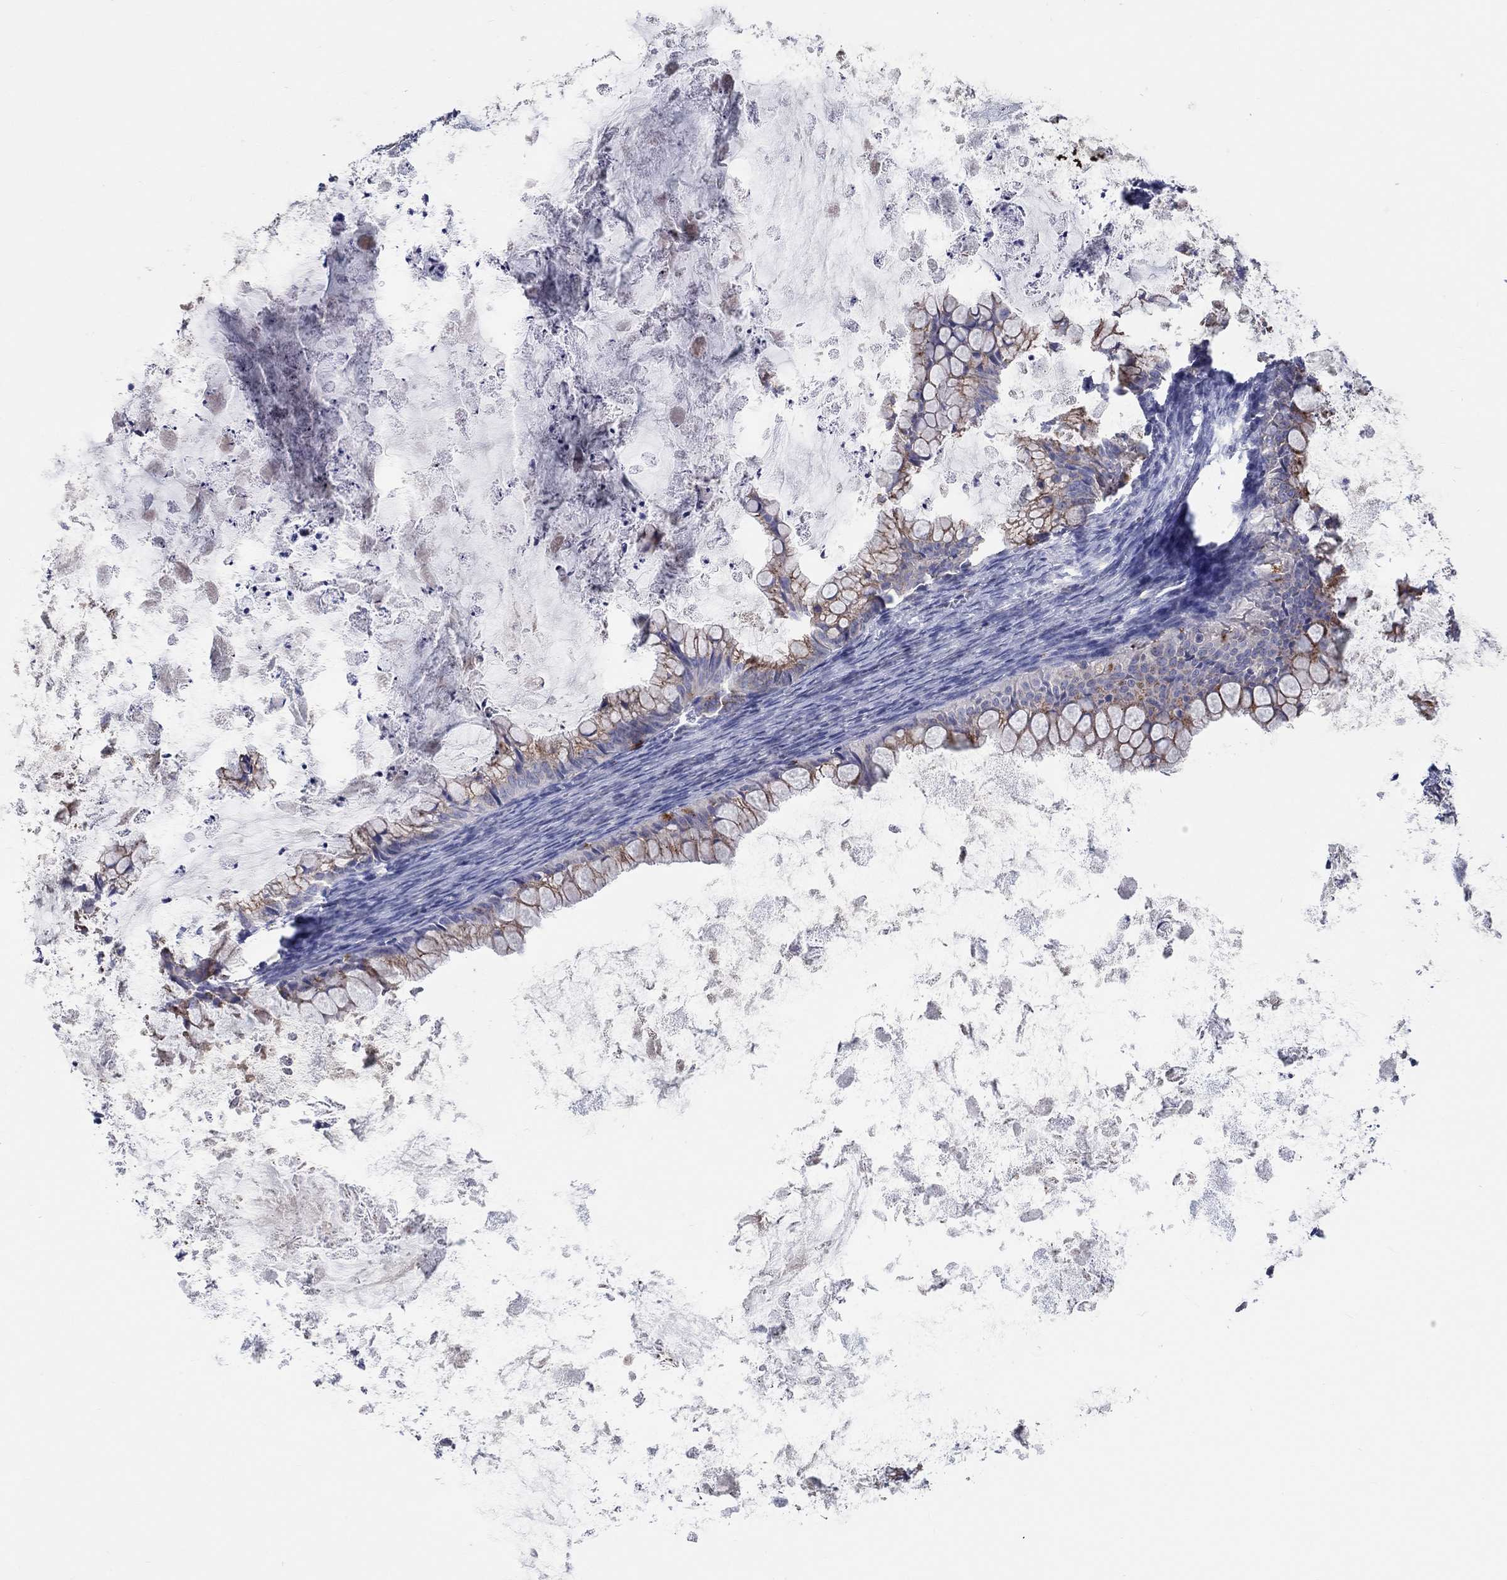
{"staining": {"intensity": "strong", "quantity": ">75%", "location": "cytoplasmic/membranous"}, "tissue": "ovarian cancer", "cell_type": "Tumor cells", "image_type": "cancer", "snomed": [{"axis": "morphology", "description": "Cystadenocarcinoma, mucinous, NOS"}, {"axis": "topography", "description": "Ovary"}], "caption": "Tumor cells display high levels of strong cytoplasmic/membranous staining in approximately >75% of cells in ovarian cancer (mucinous cystadenocarcinoma).", "gene": "BCO2", "patient": {"sex": "female", "age": 35}}